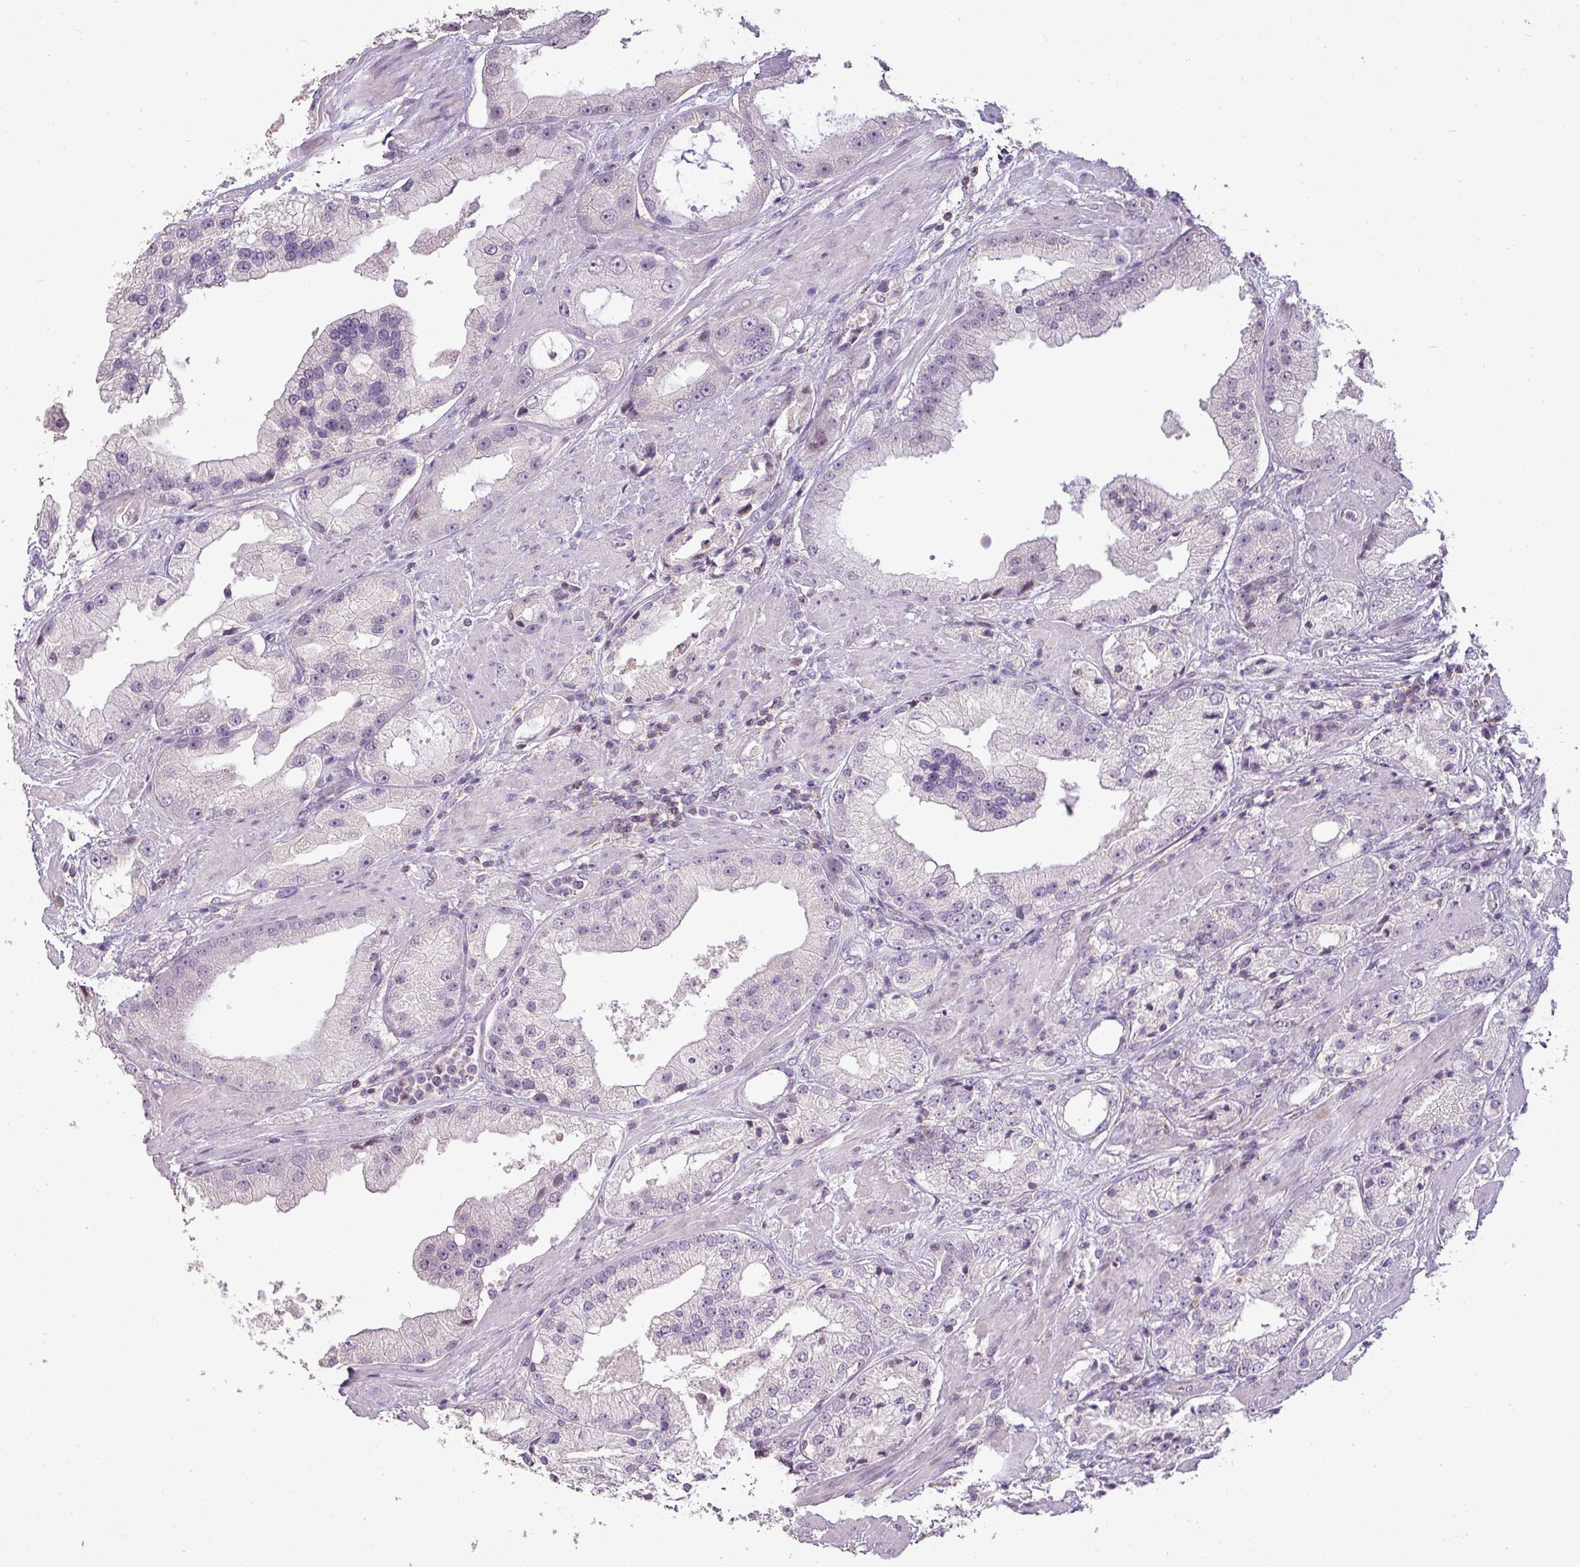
{"staining": {"intensity": "negative", "quantity": "none", "location": "none"}, "tissue": "prostate cancer", "cell_type": "Tumor cells", "image_type": "cancer", "snomed": [{"axis": "morphology", "description": "Adenocarcinoma, Low grade"}, {"axis": "topography", "description": "Prostate"}], "caption": "Tumor cells show no significant positivity in prostate cancer.", "gene": "LY9", "patient": {"sex": "male", "age": 67}}